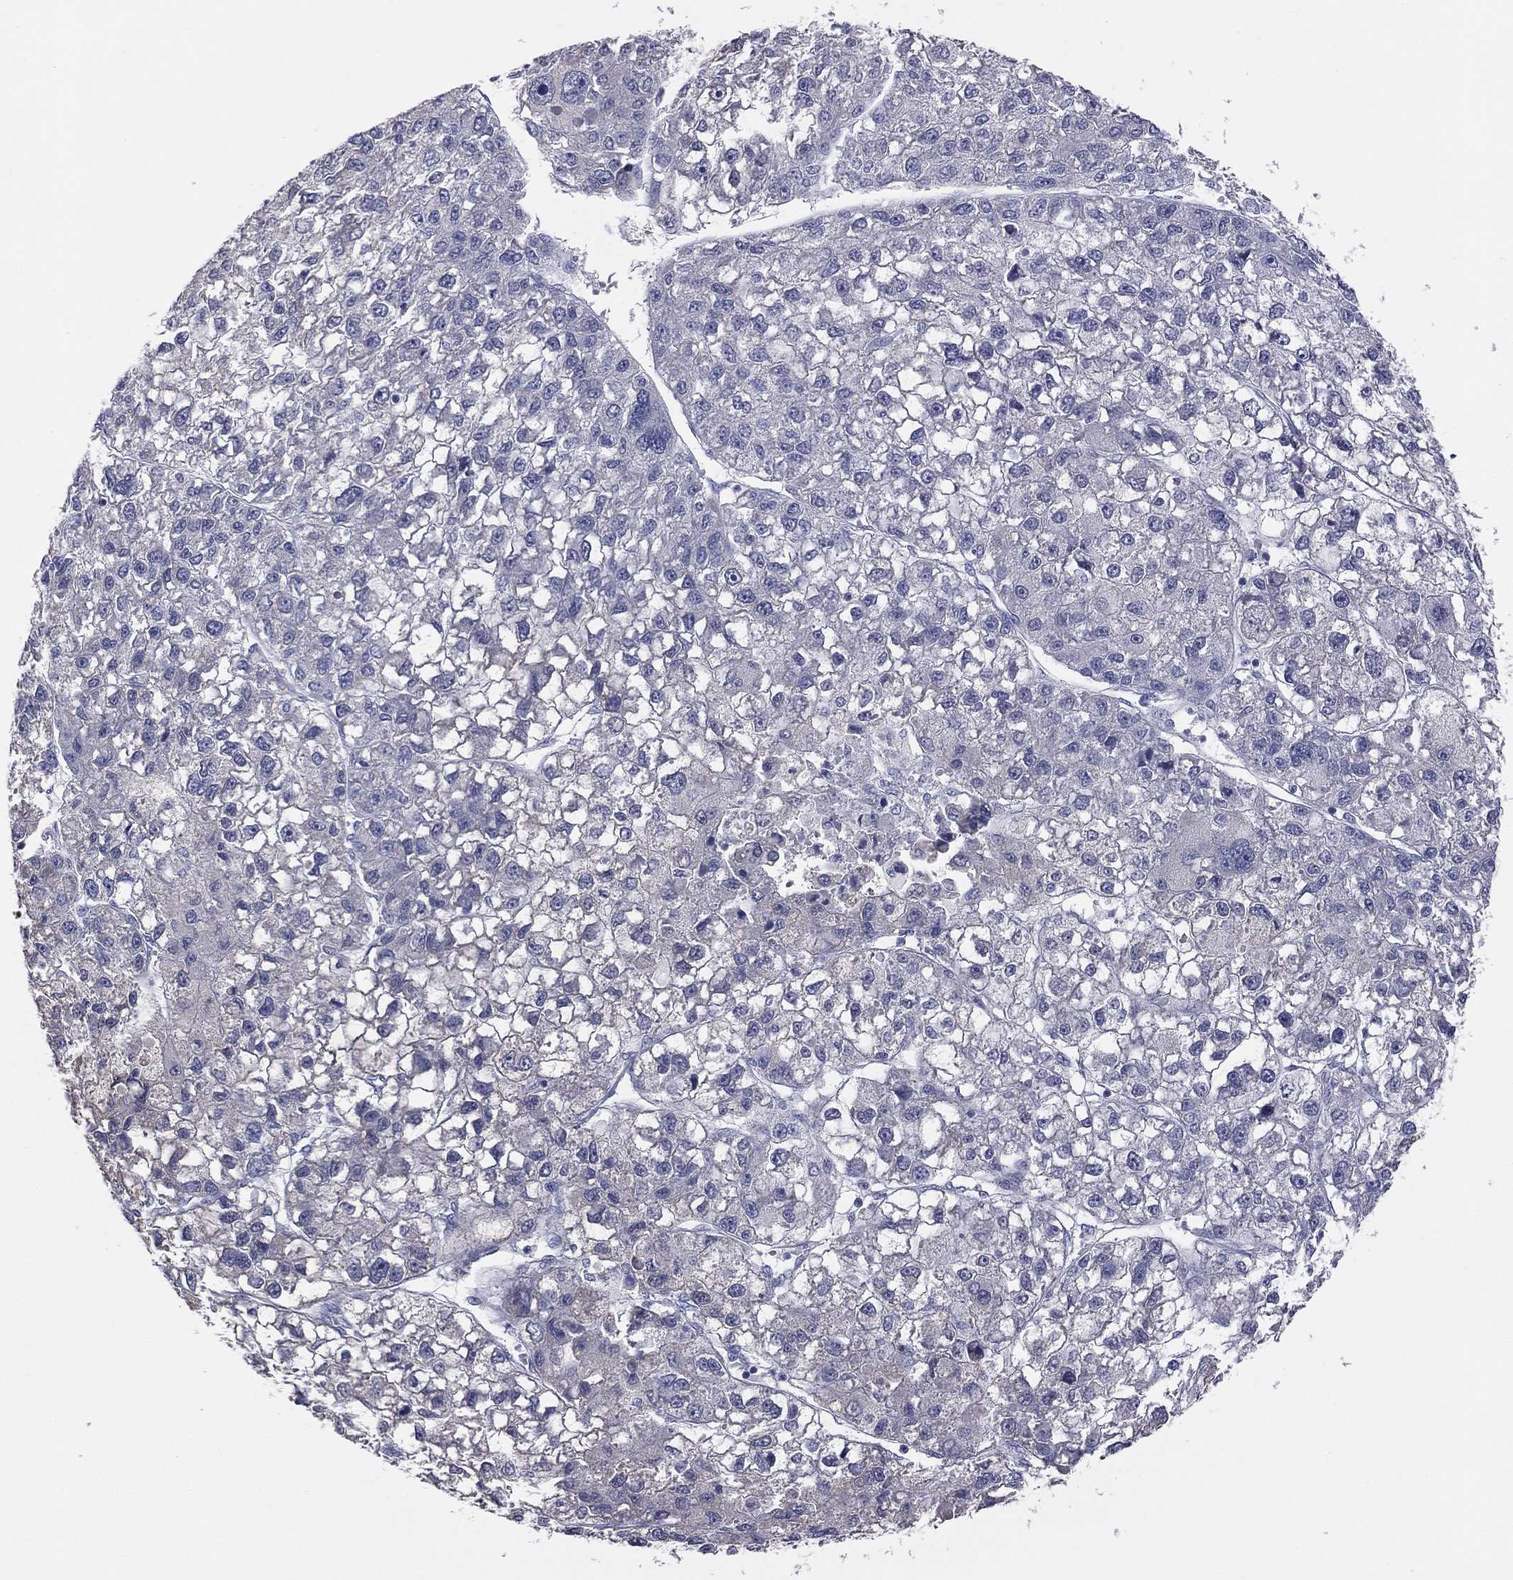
{"staining": {"intensity": "negative", "quantity": "none", "location": "none"}, "tissue": "liver cancer", "cell_type": "Tumor cells", "image_type": "cancer", "snomed": [{"axis": "morphology", "description": "Carcinoma, Hepatocellular, NOS"}, {"axis": "topography", "description": "Liver"}], "caption": "IHC image of neoplastic tissue: hepatocellular carcinoma (liver) stained with DAB displays no significant protein expression in tumor cells. (DAB immunohistochemistry (IHC), high magnification).", "gene": "DMKN", "patient": {"sex": "male", "age": 56}}